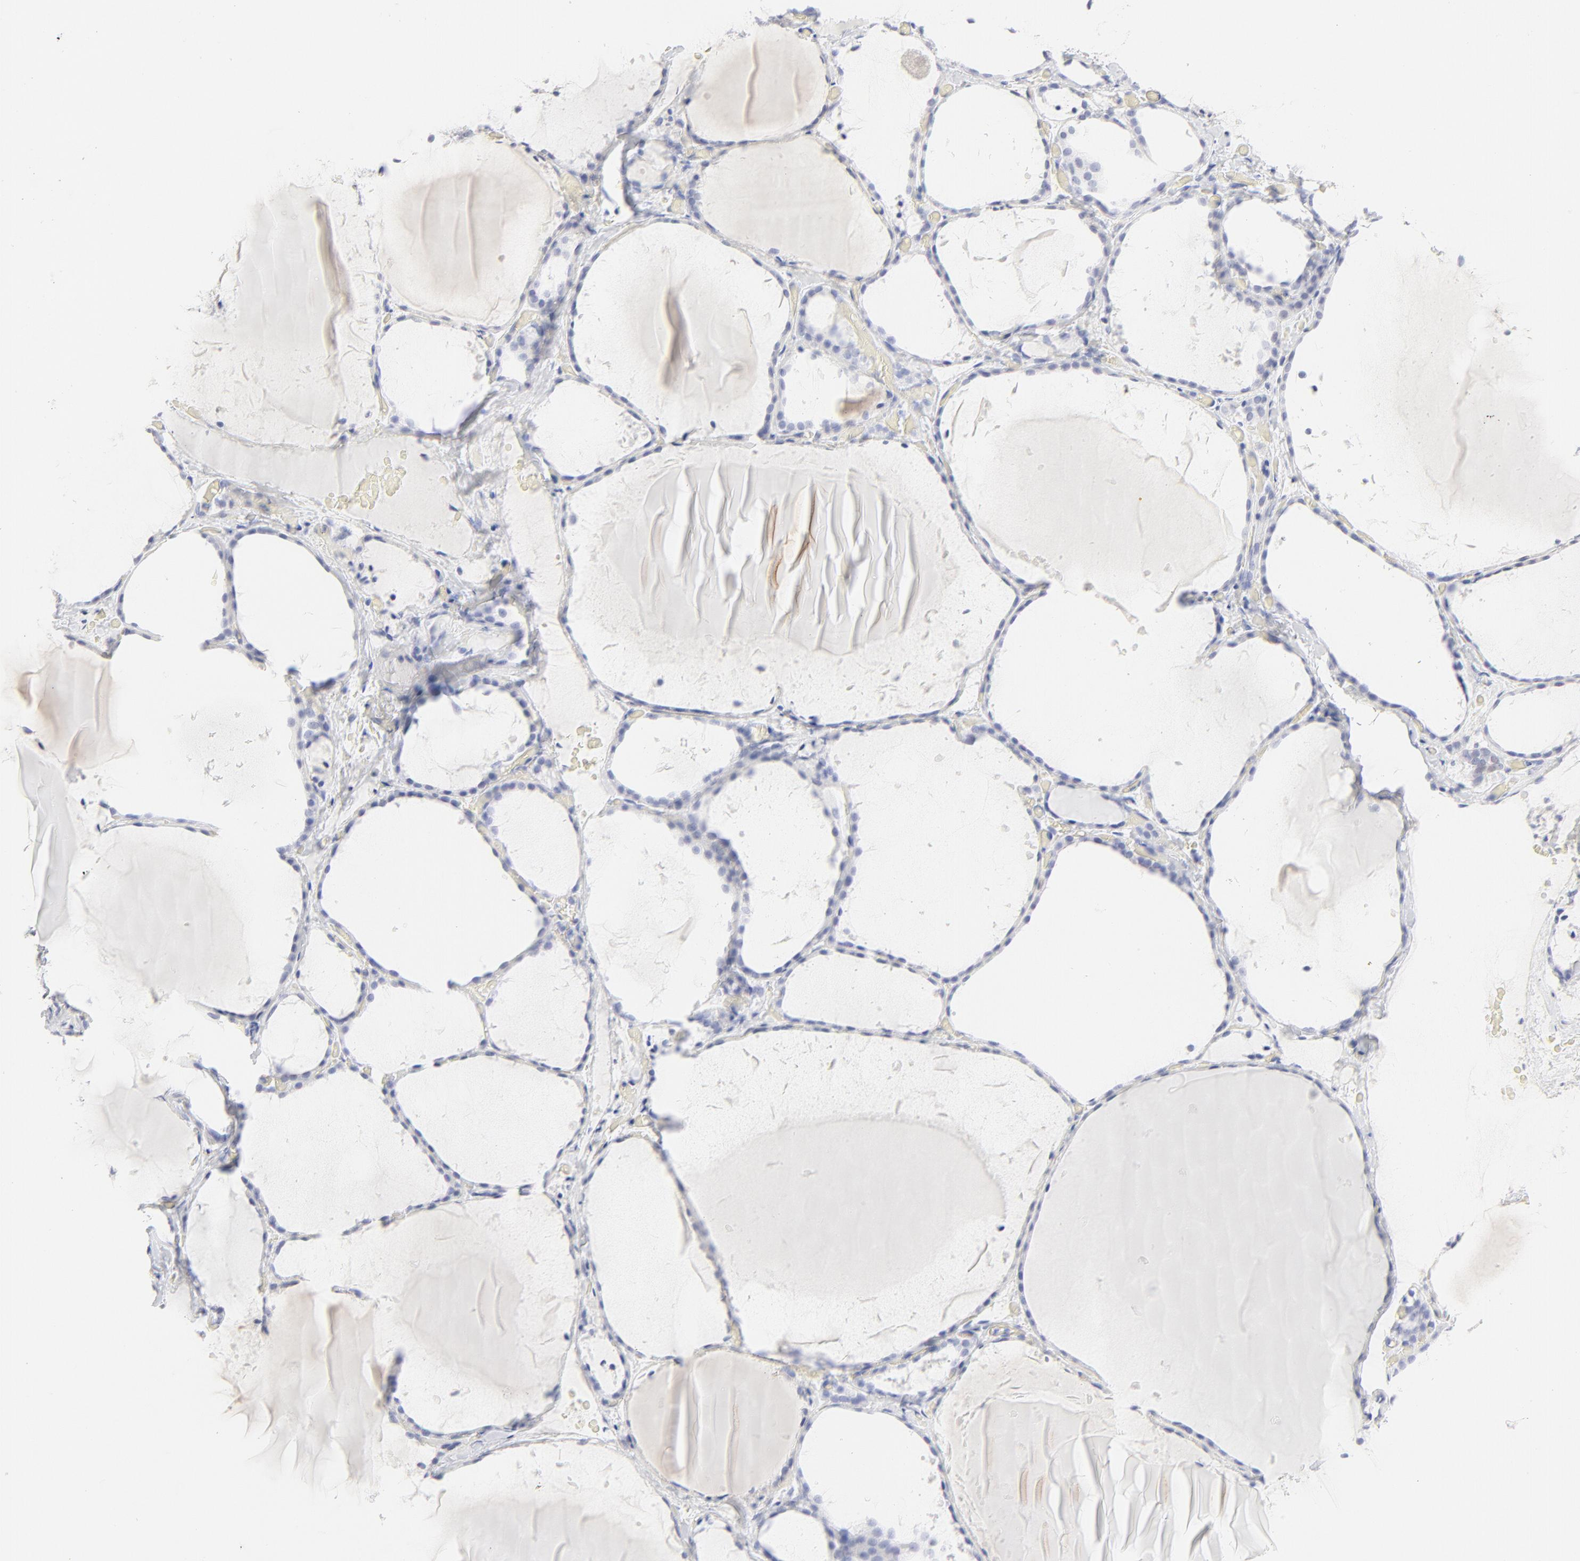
{"staining": {"intensity": "negative", "quantity": "none", "location": "none"}, "tissue": "thyroid gland", "cell_type": "Glandular cells", "image_type": "normal", "snomed": [{"axis": "morphology", "description": "Normal tissue, NOS"}, {"axis": "topography", "description": "Thyroid gland"}], "caption": "DAB immunohistochemical staining of unremarkable human thyroid gland exhibits no significant staining in glandular cells.", "gene": "ELF3", "patient": {"sex": "female", "age": 22}}